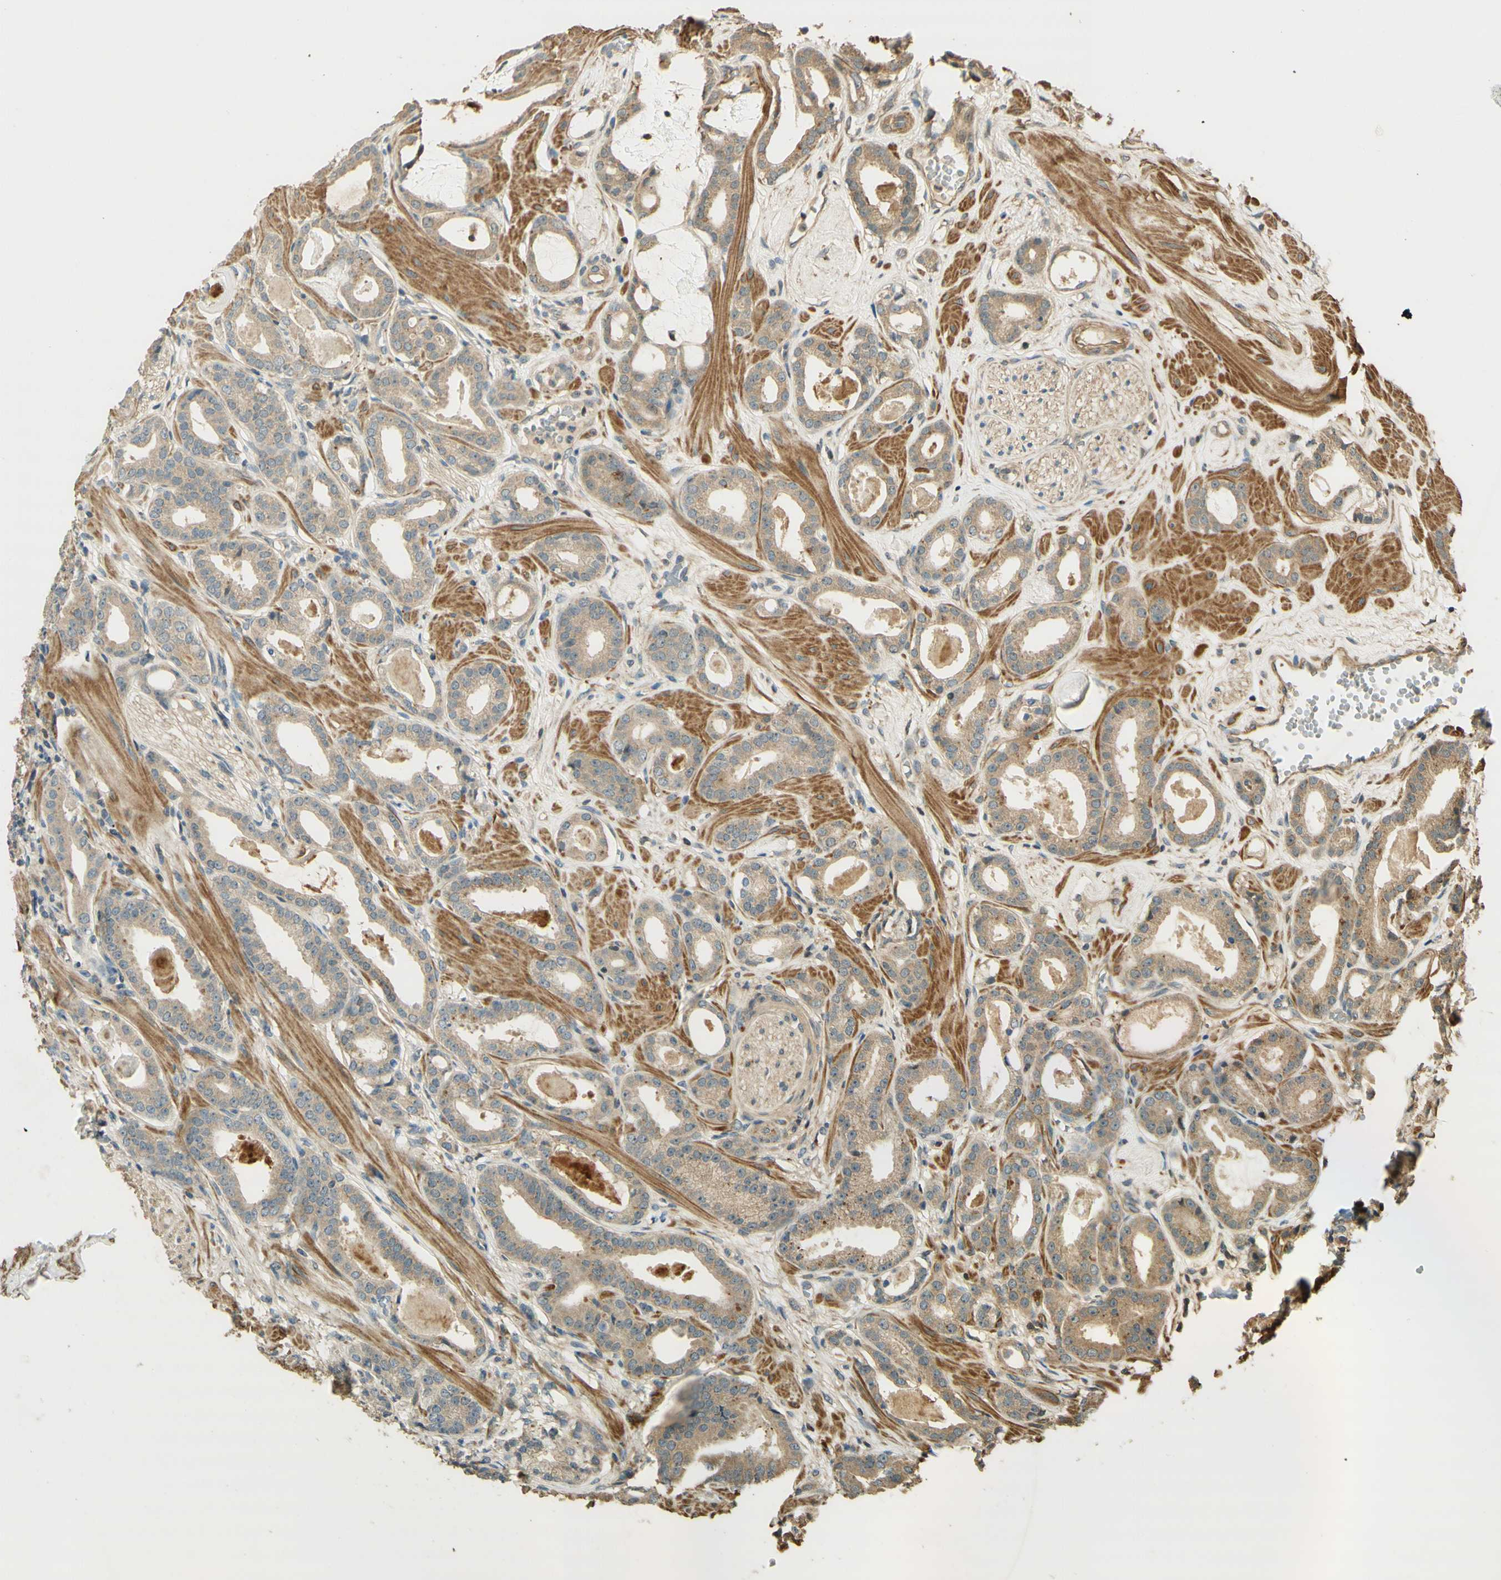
{"staining": {"intensity": "weak", "quantity": ">75%", "location": "cytoplasmic/membranous"}, "tissue": "prostate cancer", "cell_type": "Tumor cells", "image_type": "cancer", "snomed": [{"axis": "morphology", "description": "Adenocarcinoma, Low grade"}, {"axis": "topography", "description": "Prostate"}], "caption": "DAB immunohistochemical staining of prostate cancer (low-grade adenocarcinoma) displays weak cytoplasmic/membranous protein staining in approximately >75% of tumor cells.", "gene": "AGER", "patient": {"sex": "male", "age": 53}}